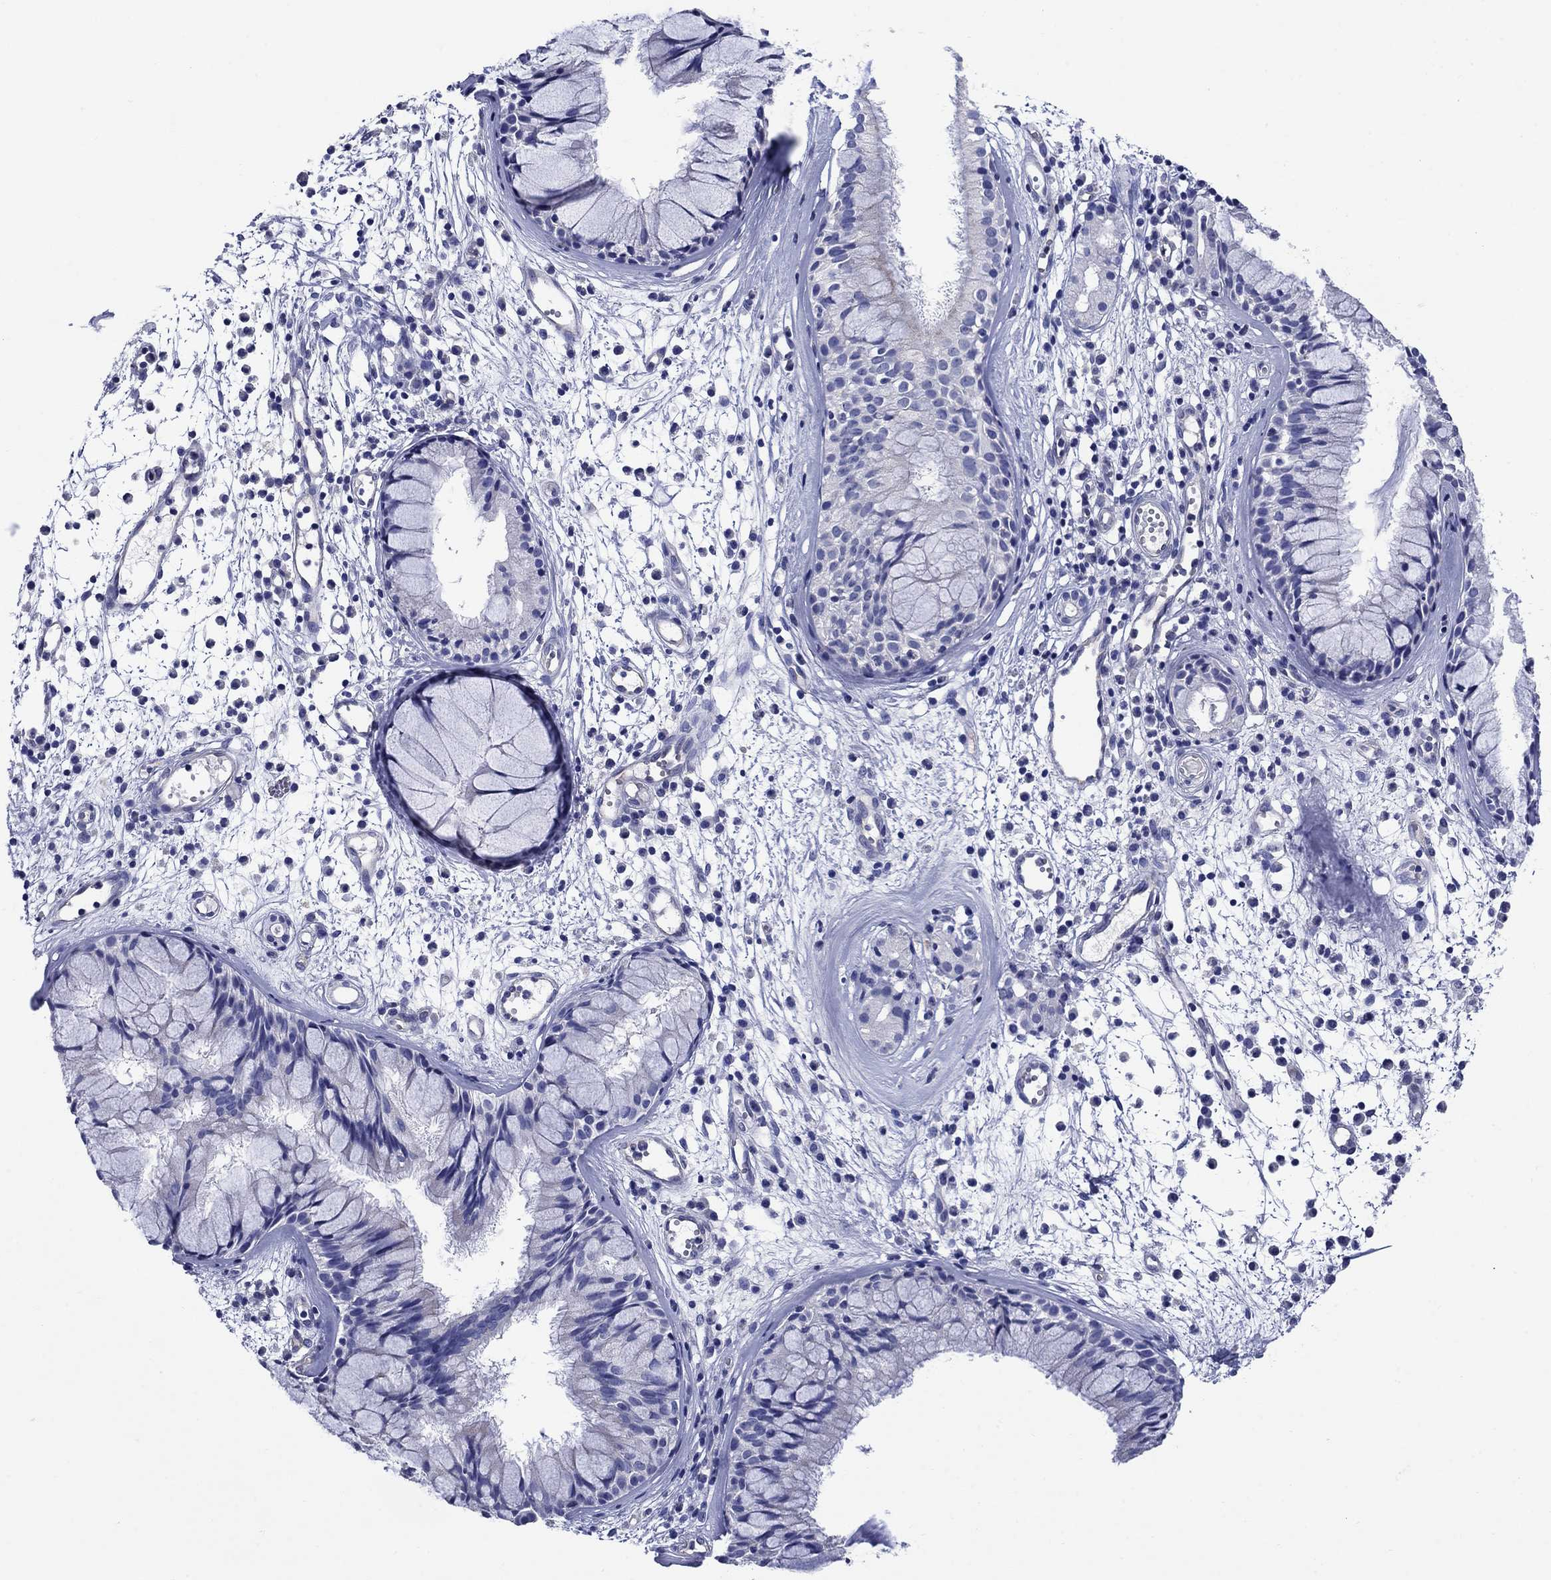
{"staining": {"intensity": "negative", "quantity": "none", "location": "none"}, "tissue": "nasopharynx", "cell_type": "Respiratory epithelial cells", "image_type": "normal", "snomed": [{"axis": "morphology", "description": "Normal tissue, NOS"}, {"axis": "topography", "description": "Nasopharynx"}], "caption": "Image shows no significant protein positivity in respiratory epithelial cells of unremarkable nasopharynx. The staining is performed using DAB (3,3'-diaminobenzidine) brown chromogen with nuclei counter-stained in using hematoxylin.", "gene": "SMCP", "patient": {"sex": "male", "age": 77}}